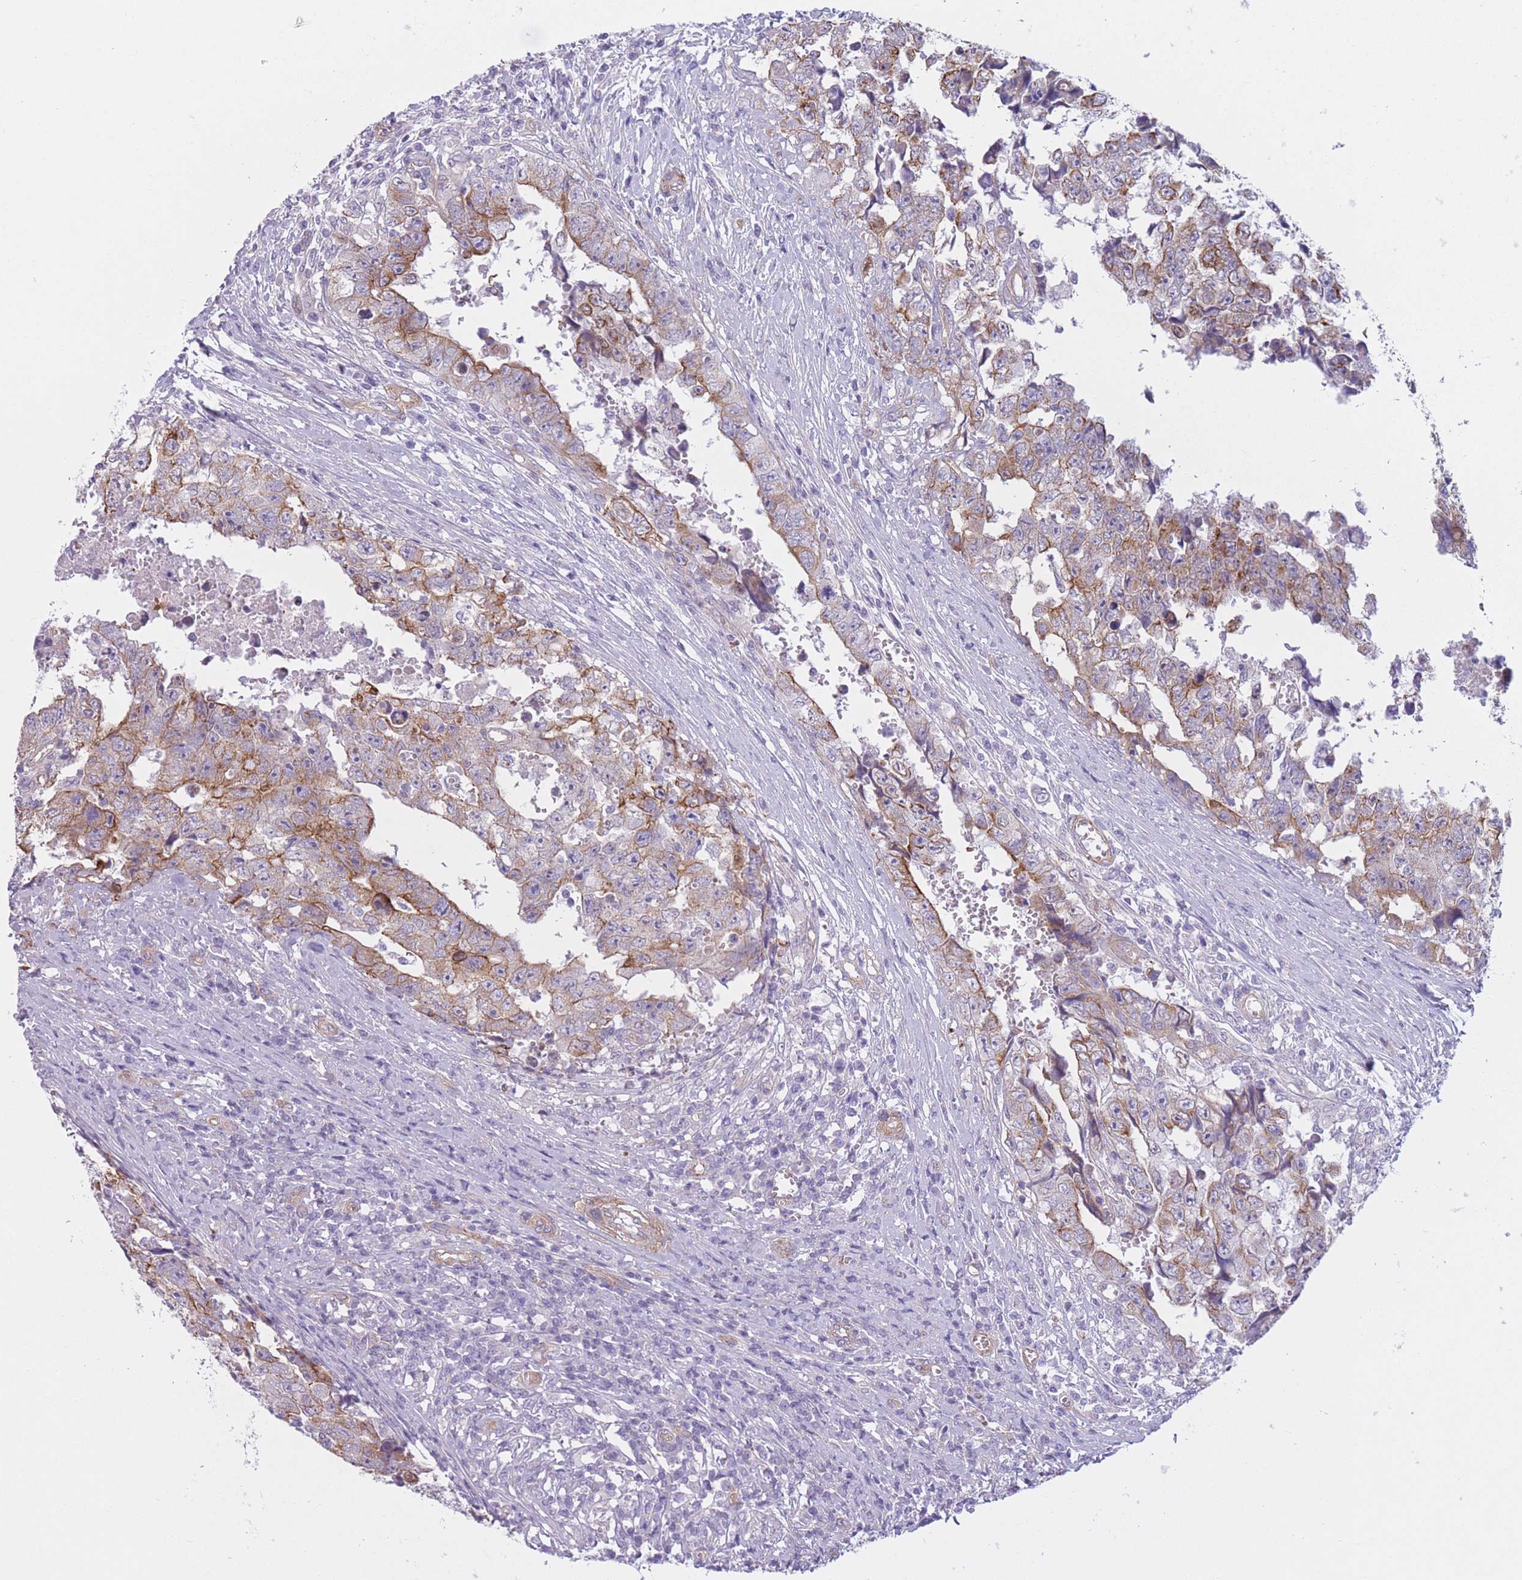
{"staining": {"intensity": "moderate", "quantity": "25%-75%", "location": "cytoplasmic/membranous"}, "tissue": "testis cancer", "cell_type": "Tumor cells", "image_type": "cancer", "snomed": [{"axis": "morphology", "description": "Carcinoma, Embryonal, NOS"}, {"axis": "topography", "description": "Testis"}], "caption": "There is medium levels of moderate cytoplasmic/membranous expression in tumor cells of testis embryonal carcinoma, as demonstrated by immunohistochemical staining (brown color).", "gene": "SERPINB3", "patient": {"sex": "male", "age": 25}}